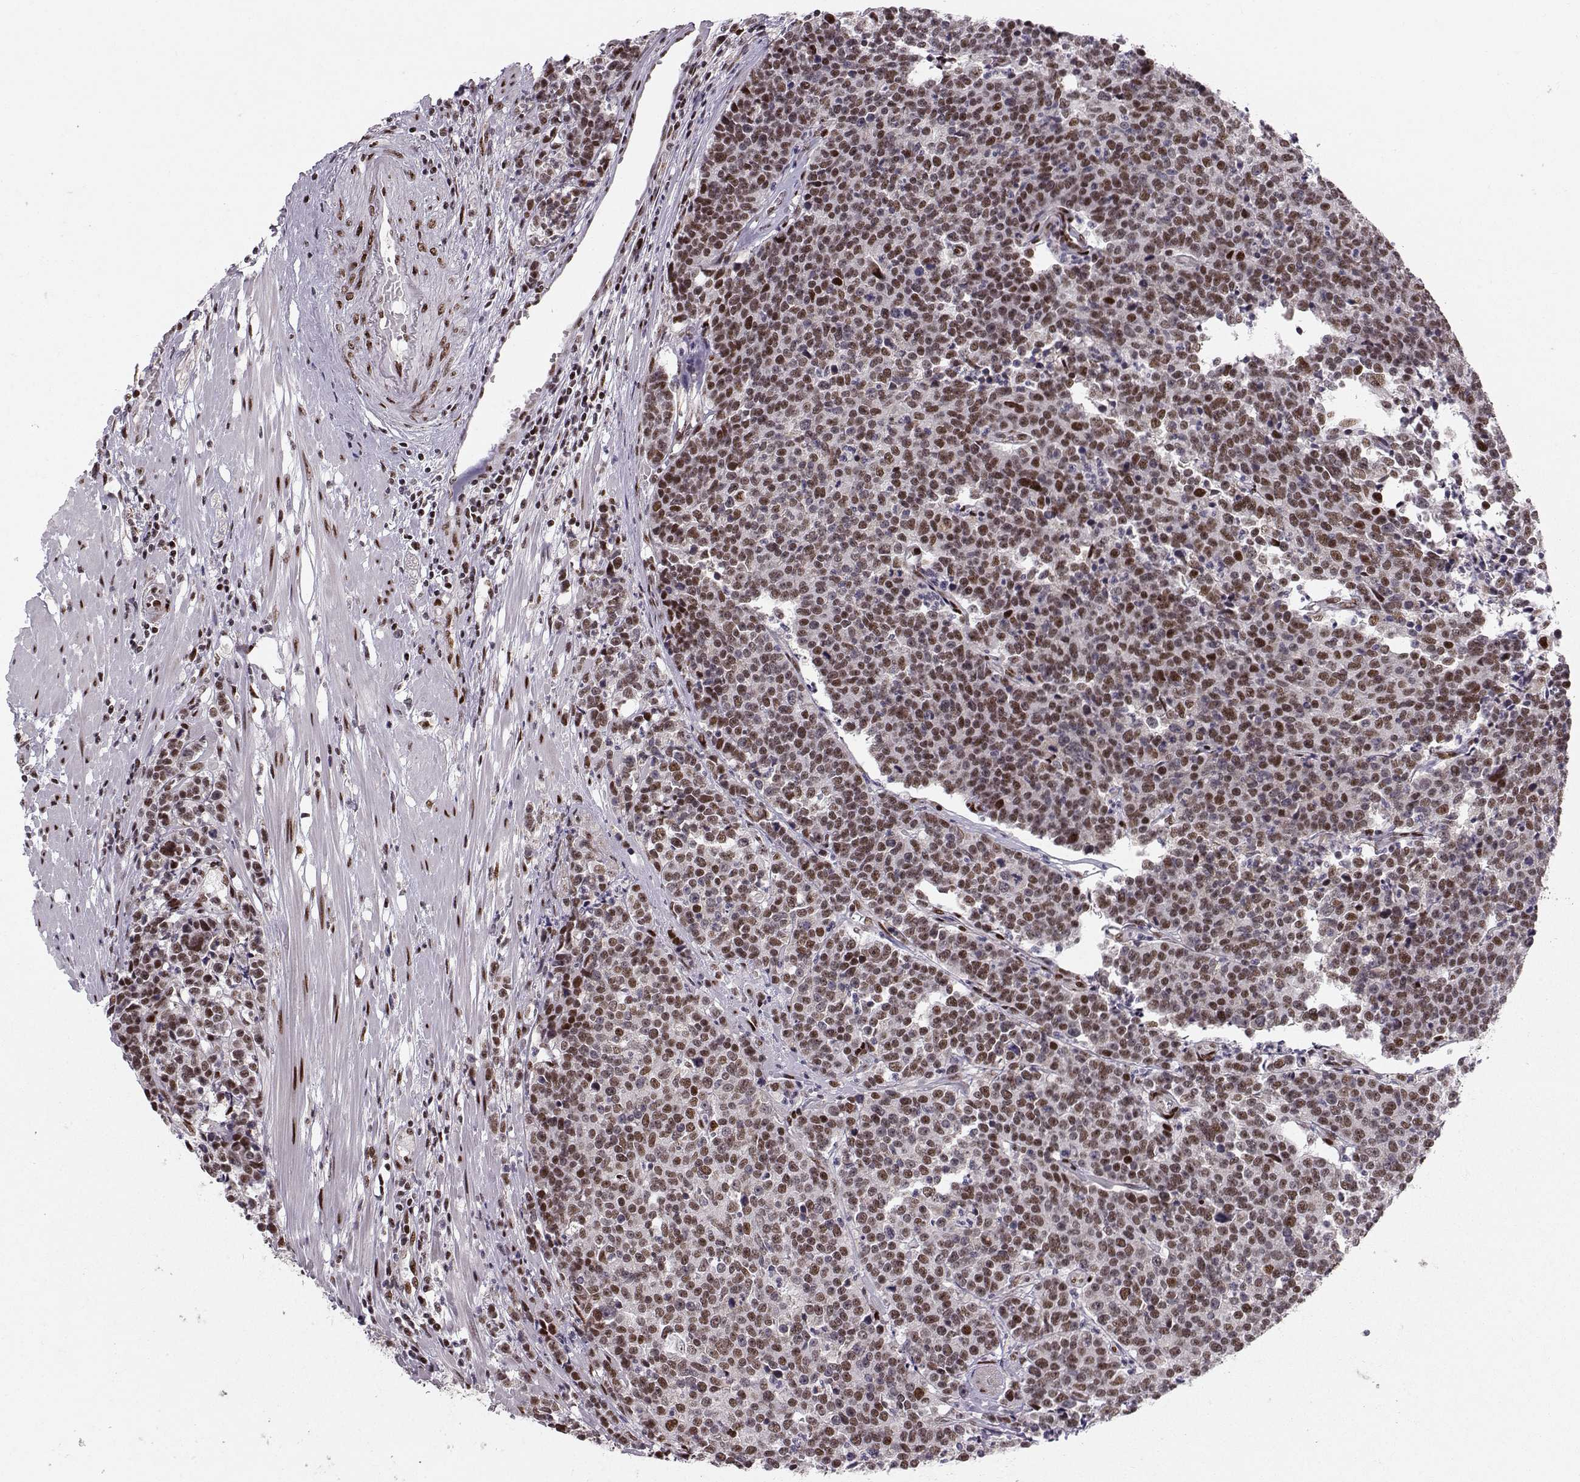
{"staining": {"intensity": "strong", "quantity": ">75%", "location": "nuclear"}, "tissue": "prostate cancer", "cell_type": "Tumor cells", "image_type": "cancer", "snomed": [{"axis": "morphology", "description": "Adenocarcinoma, NOS"}, {"axis": "topography", "description": "Prostate"}], "caption": "Immunohistochemistry micrograph of neoplastic tissue: prostate cancer stained using immunohistochemistry (IHC) demonstrates high levels of strong protein expression localized specifically in the nuclear of tumor cells, appearing as a nuclear brown color.", "gene": "SNAPC2", "patient": {"sex": "male", "age": 67}}